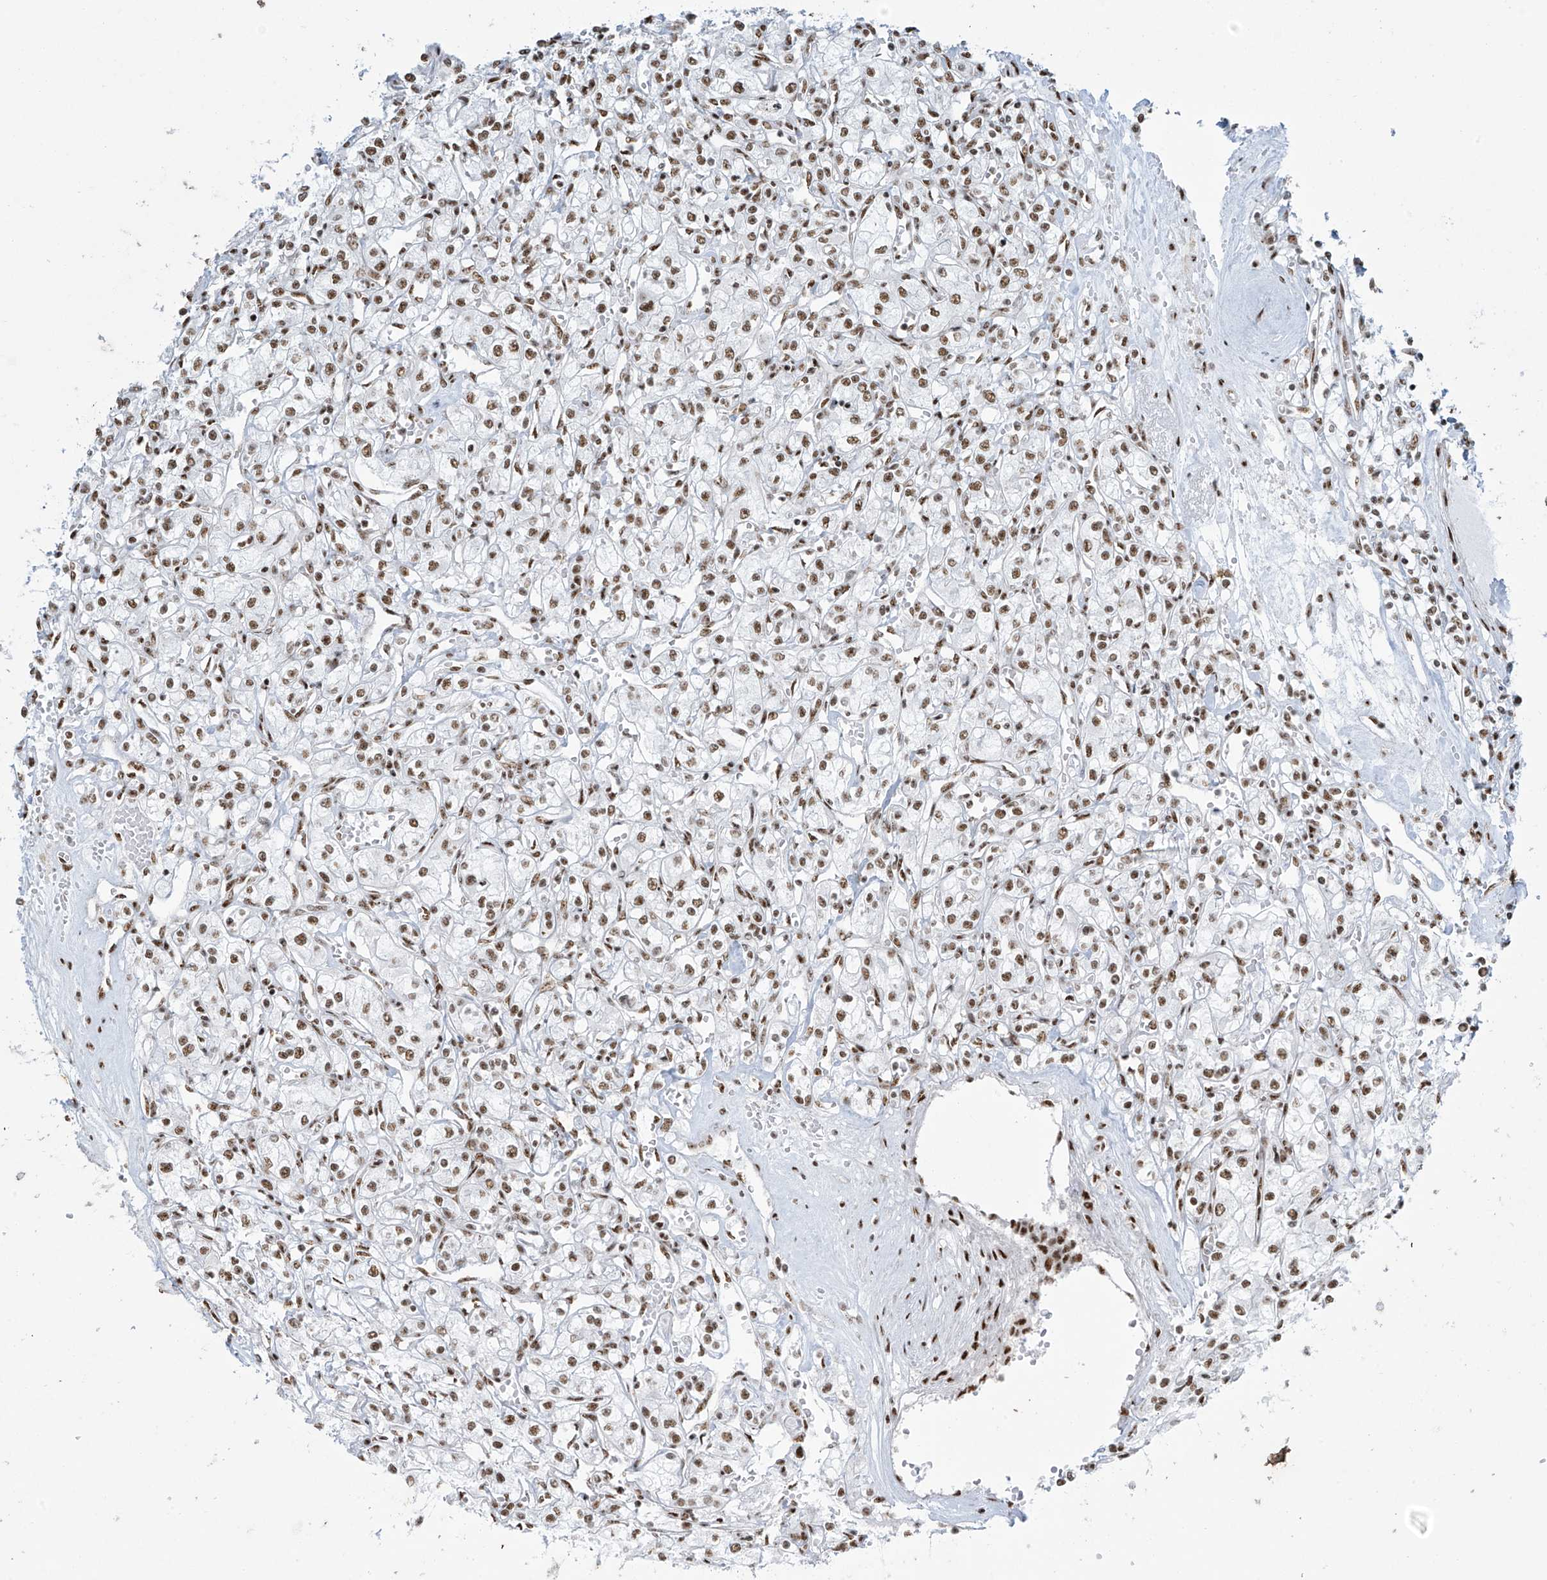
{"staining": {"intensity": "moderate", "quantity": ">75%", "location": "nuclear"}, "tissue": "renal cancer", "cell_type": "Tumor cells", "image_type": "cancer", "snomed": [{"axis": "morphology", "description": "Adenocarcinoma, NOS"}, {"axis": "topography", "description": "Kidney"}], "caption": "Adenocarcinoma (renal) stained with immunohistochemistry reveals moderate nuclear positivity in approximately >75% of tumor cells.", "gene": "MS4A6A", "patient": {"sex": "female", "age": 59}}